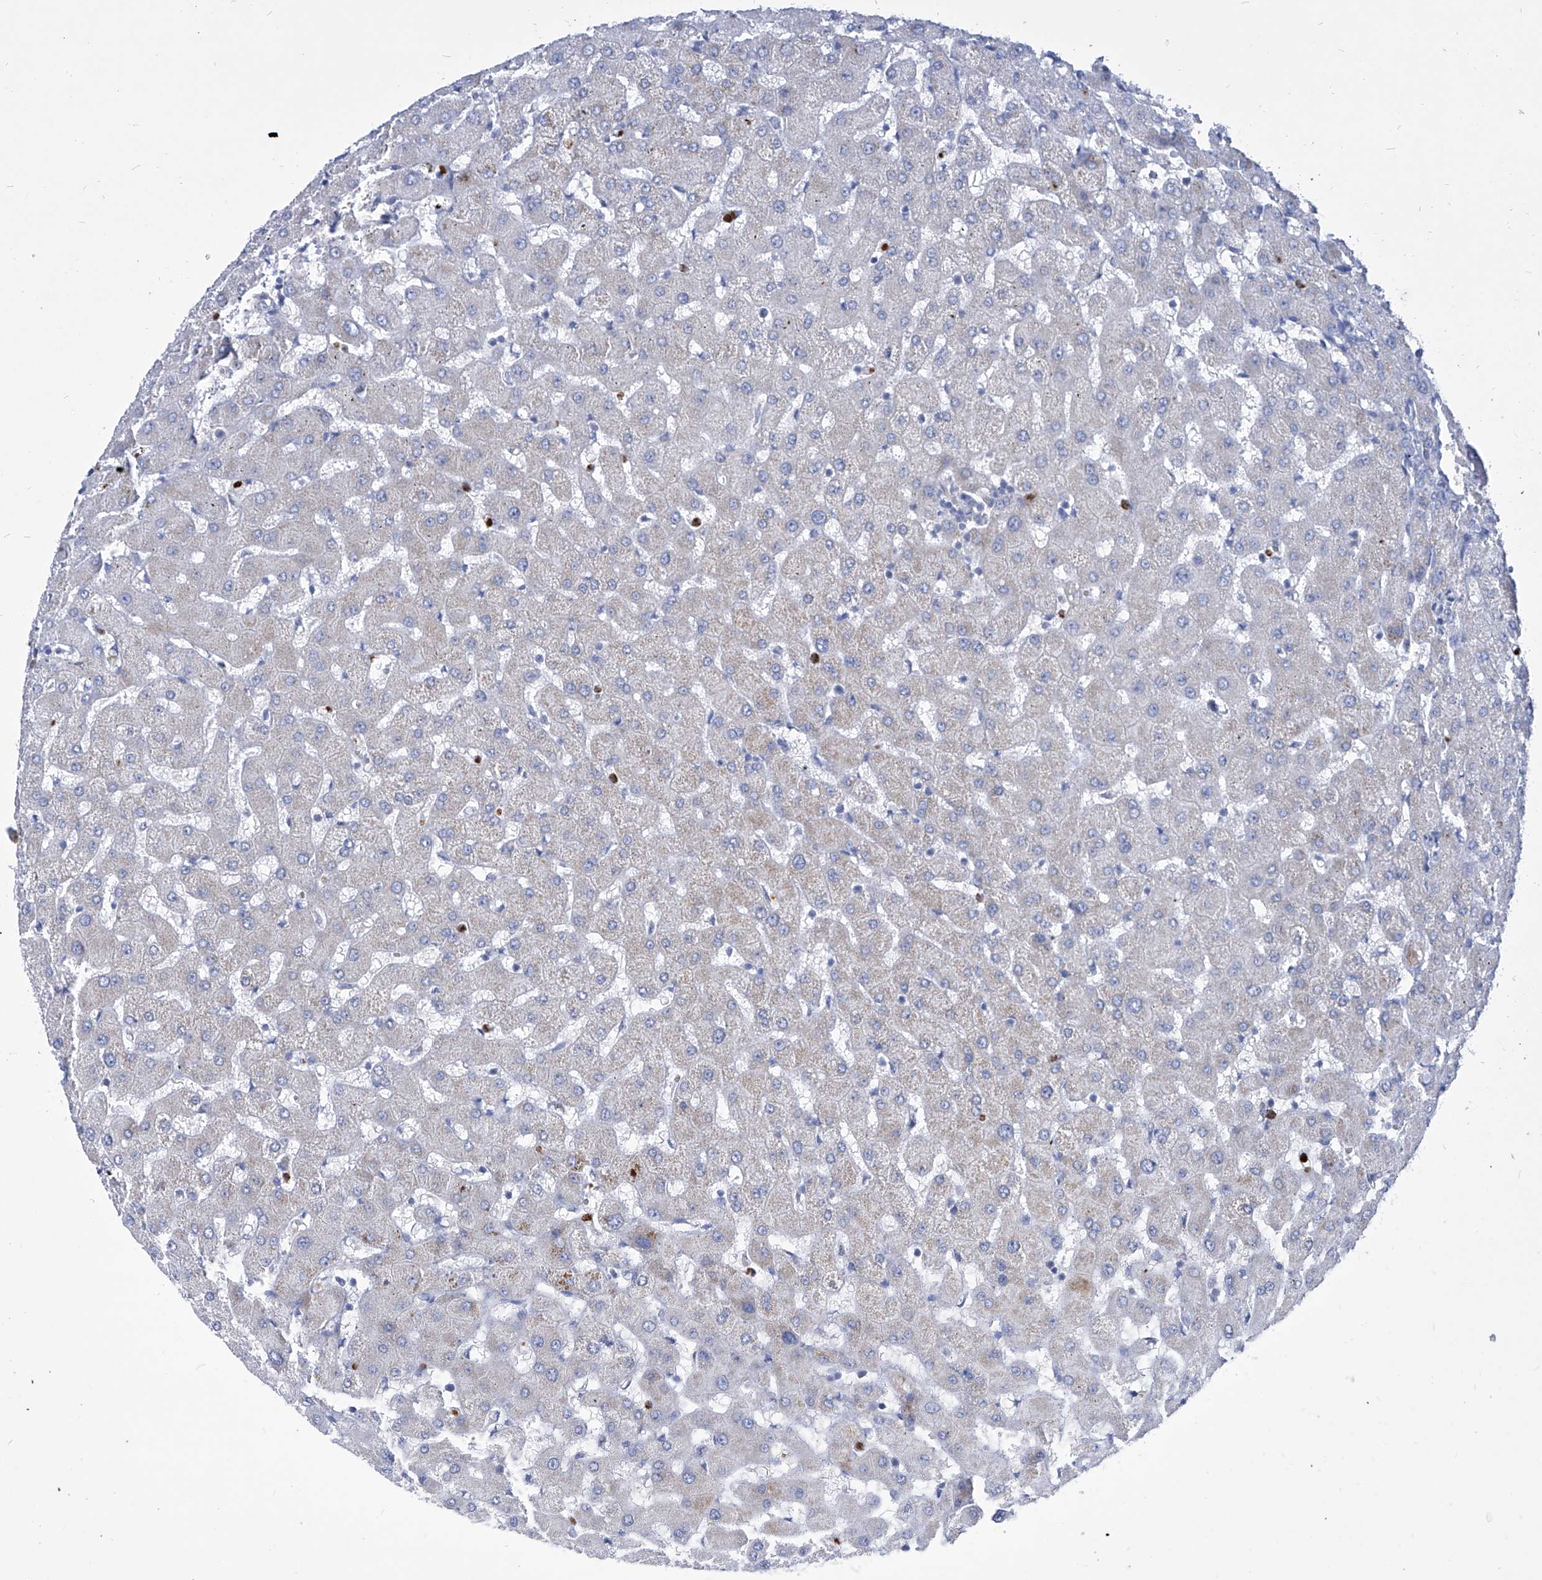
{"staining": {"intensity": "negative", "quantity": "none", "location": "none"}, "tissue": "liver", "cell_type": "Cholangiocytes", "image_type": "normal", "snomed": [{"axis": "morphology", "description": "Normal tissue, NOS"}, {"axis": "topography", "description": "Liver"}], "caption": "A micrograph of liver stained for a protein shows no brown staining in cholangiocytes. (IHC, brightfield microscopy, high magnification).", "gene": "COQ3", "patient": {"sex": "female", "age": 63}}